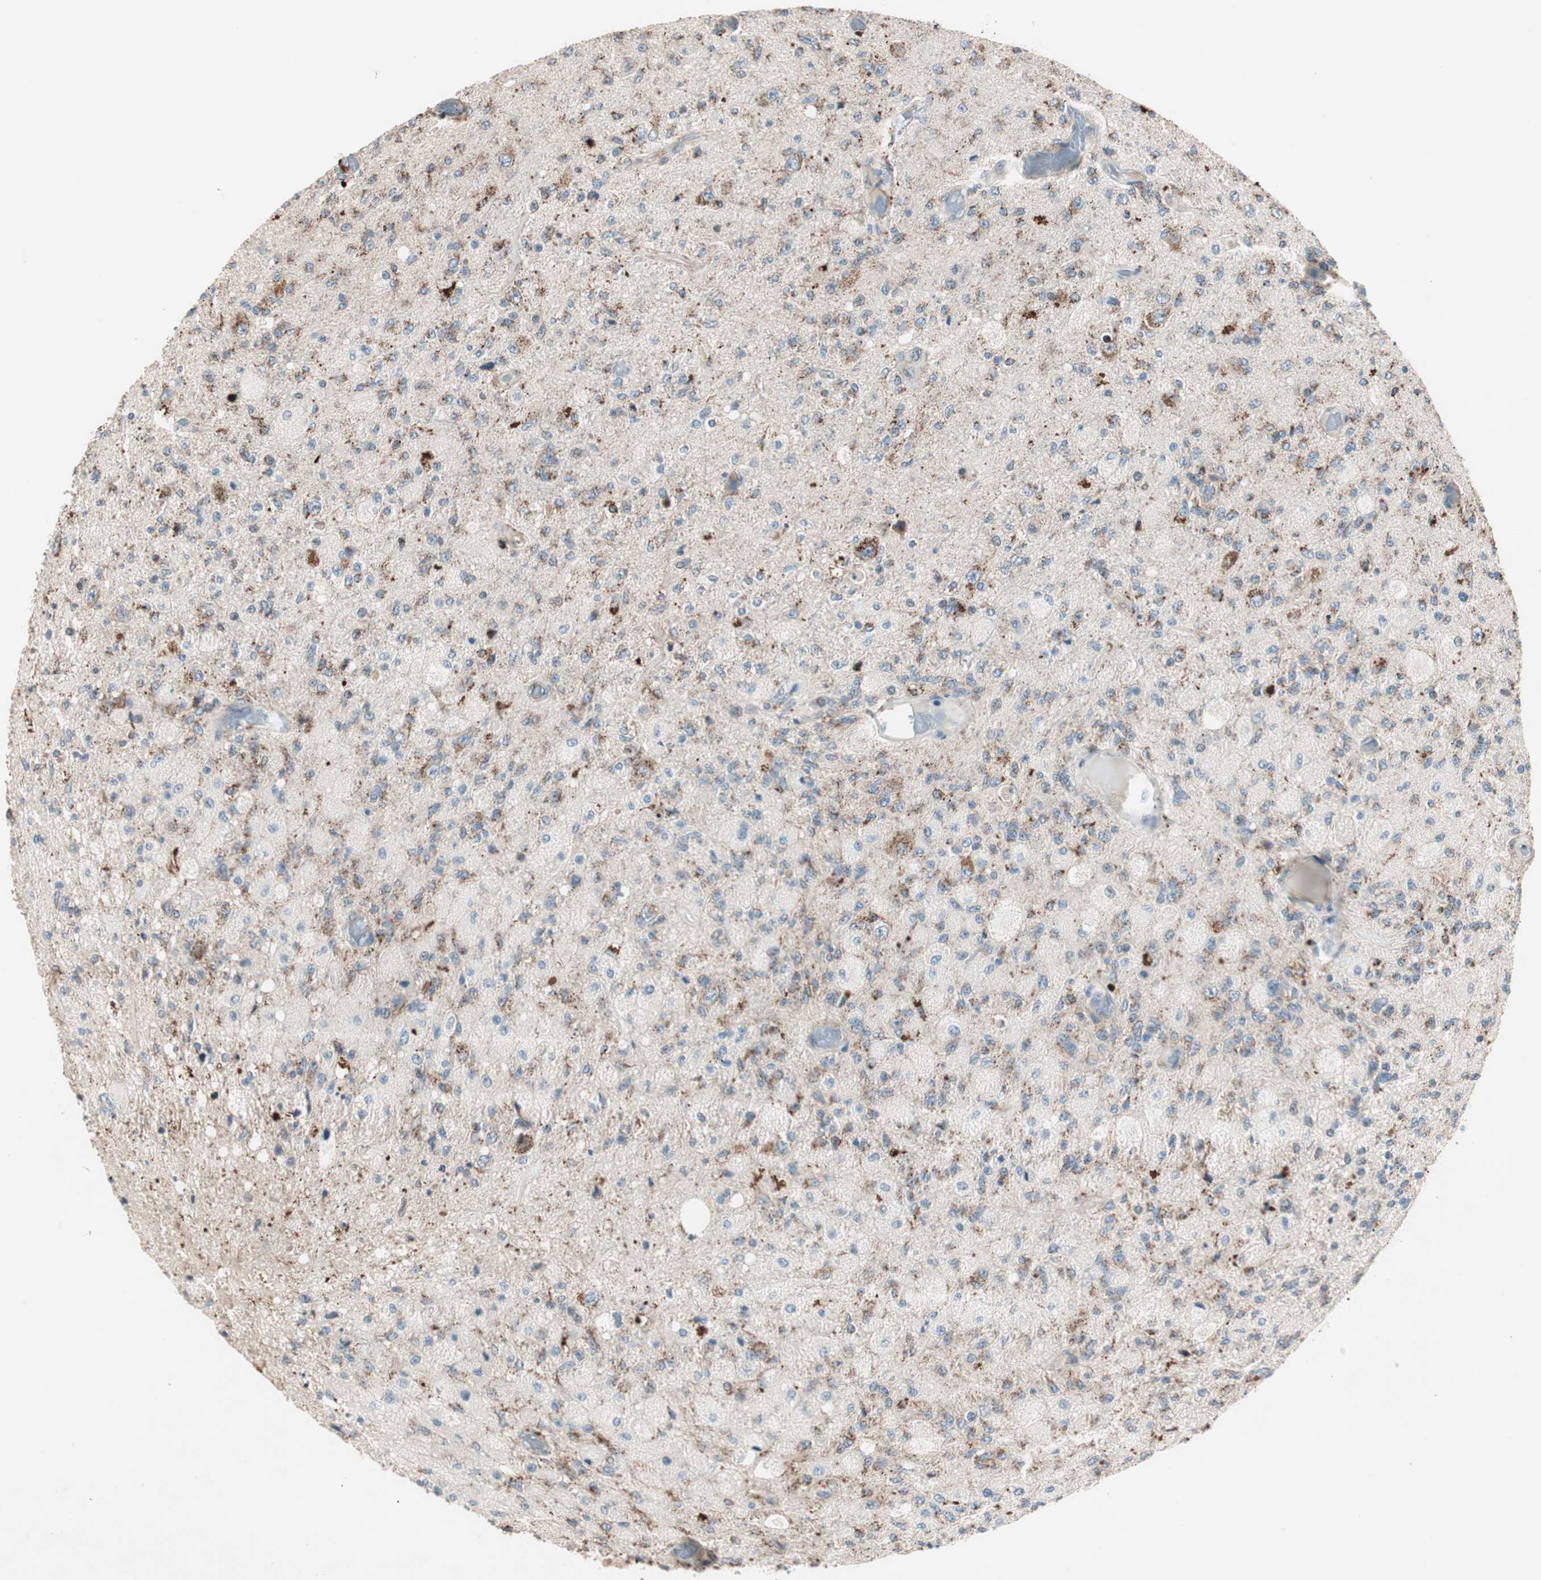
{"staining": {"intensity": "weak", "quantity": "25%-75%", "location": "cytoplasmic/membranous"}, "tissue": "glioma", "cell_type": "Tumor cells", "image_type": "cancer", "snomed": [{"axis": "morphology", "description": "Normal tissue, NOS"}, {"axis": "morphology", "description": "Glioma, malignant, High grade"}, {"axis": "topography", "description": "Cerebral cortex"}], "caption": "This is an image of immunohistochemistry staining of glioma, which shows weak expression in the cytoplasmic/membranous of tumor cells.", "gene": "FGFR4", "patient": {"sex": "male", "age": 77}}